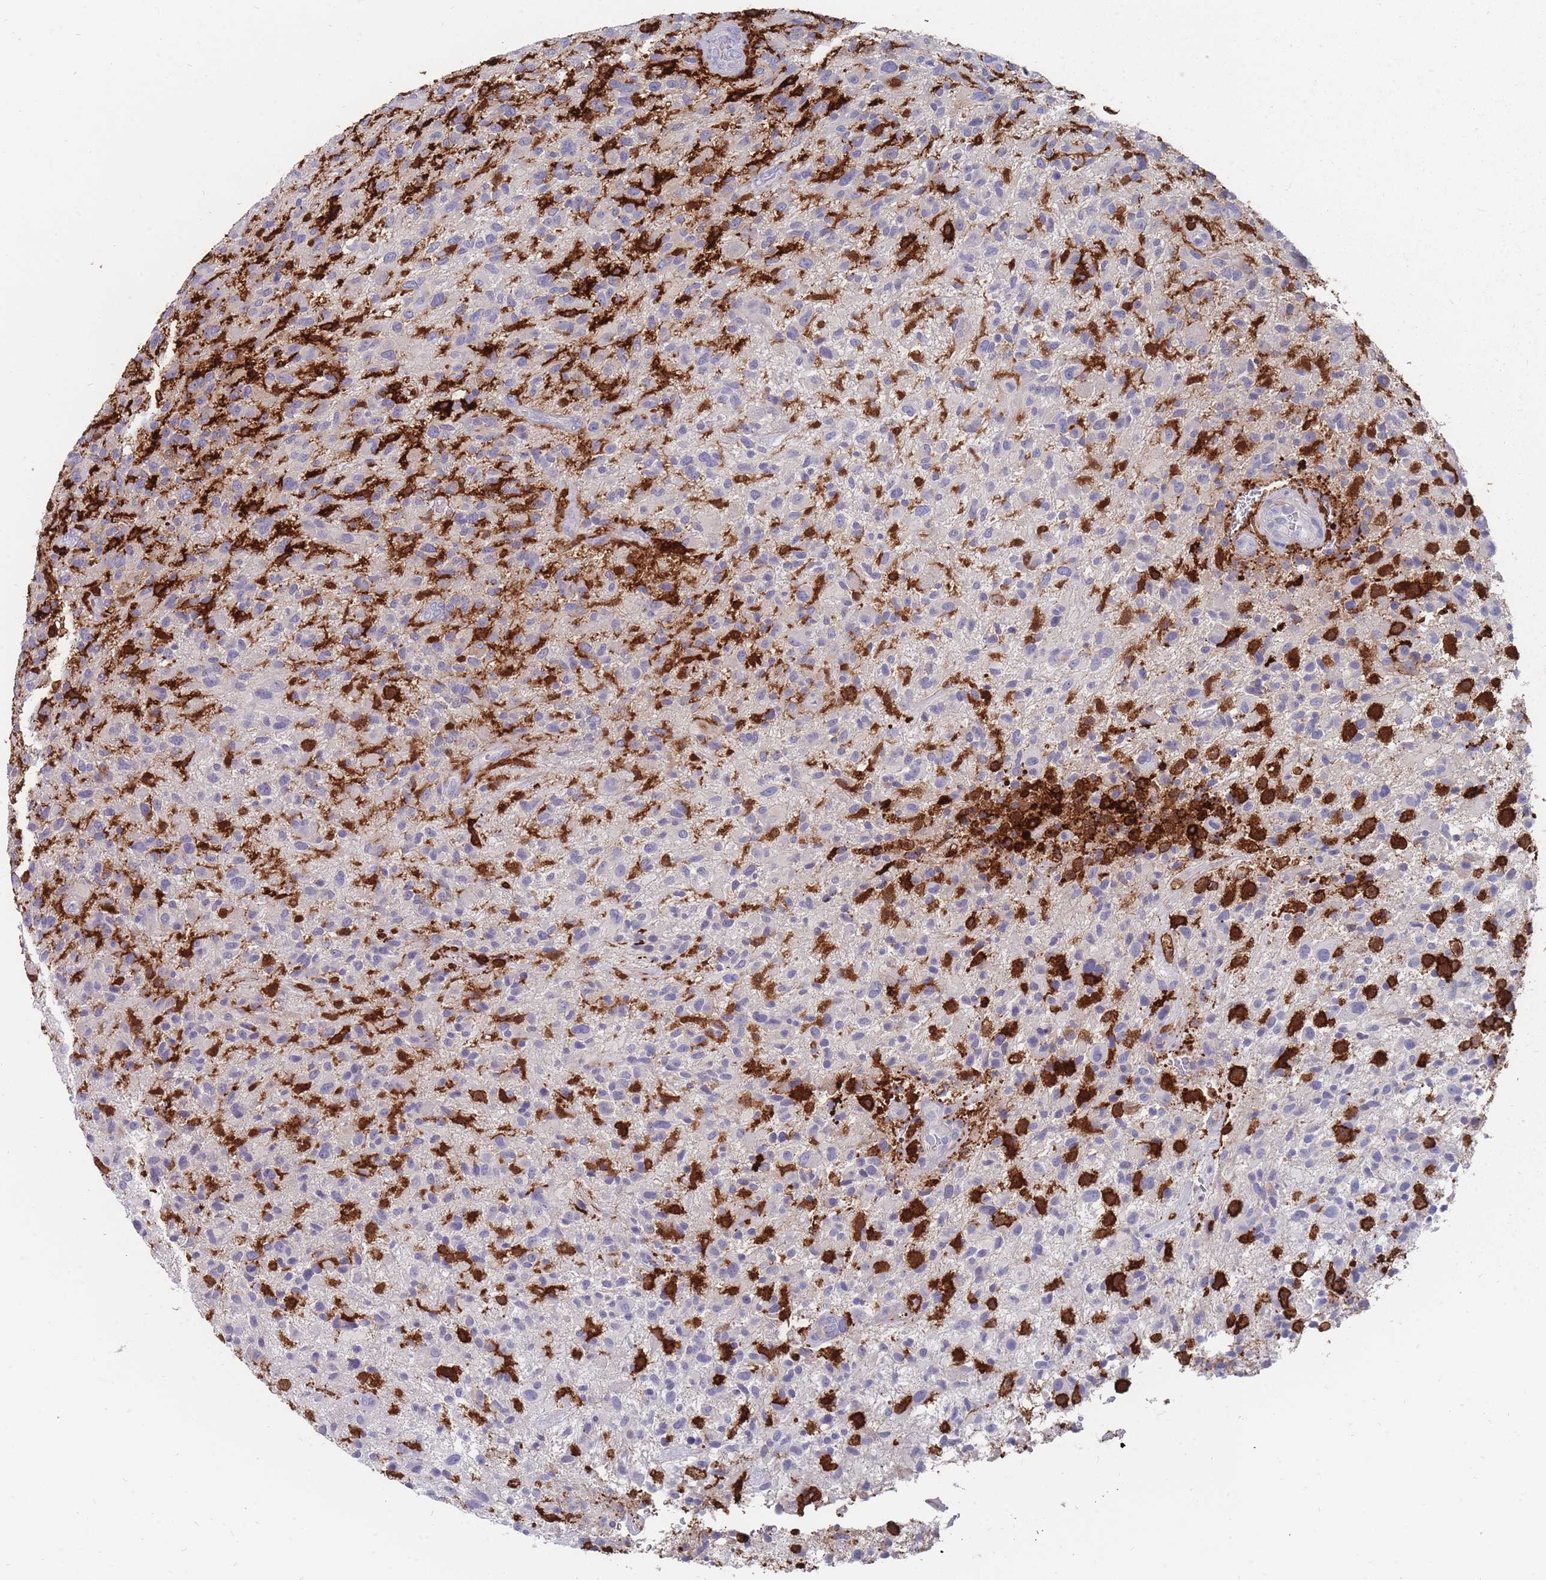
{"staining": {"intensity": "negative", "quantity": "none", "location": "none"}, "tissue": "glioma", "cell_type": "Tumor cells", "image_type": "cancer", "snomed": [{"axis": "morphology", "description": "Glioma, malignant, High grade"}, {"axis": "topography", "description": "Brain"}], "caption": "DAB (3,3'-diaminobenzidine) immunohistochemical staining of human high-grade glioma (malignant) exhibits no significant staining in tumor cells.", "gene": "AIF1", "patient": {"sex": "male", "age": 47}}